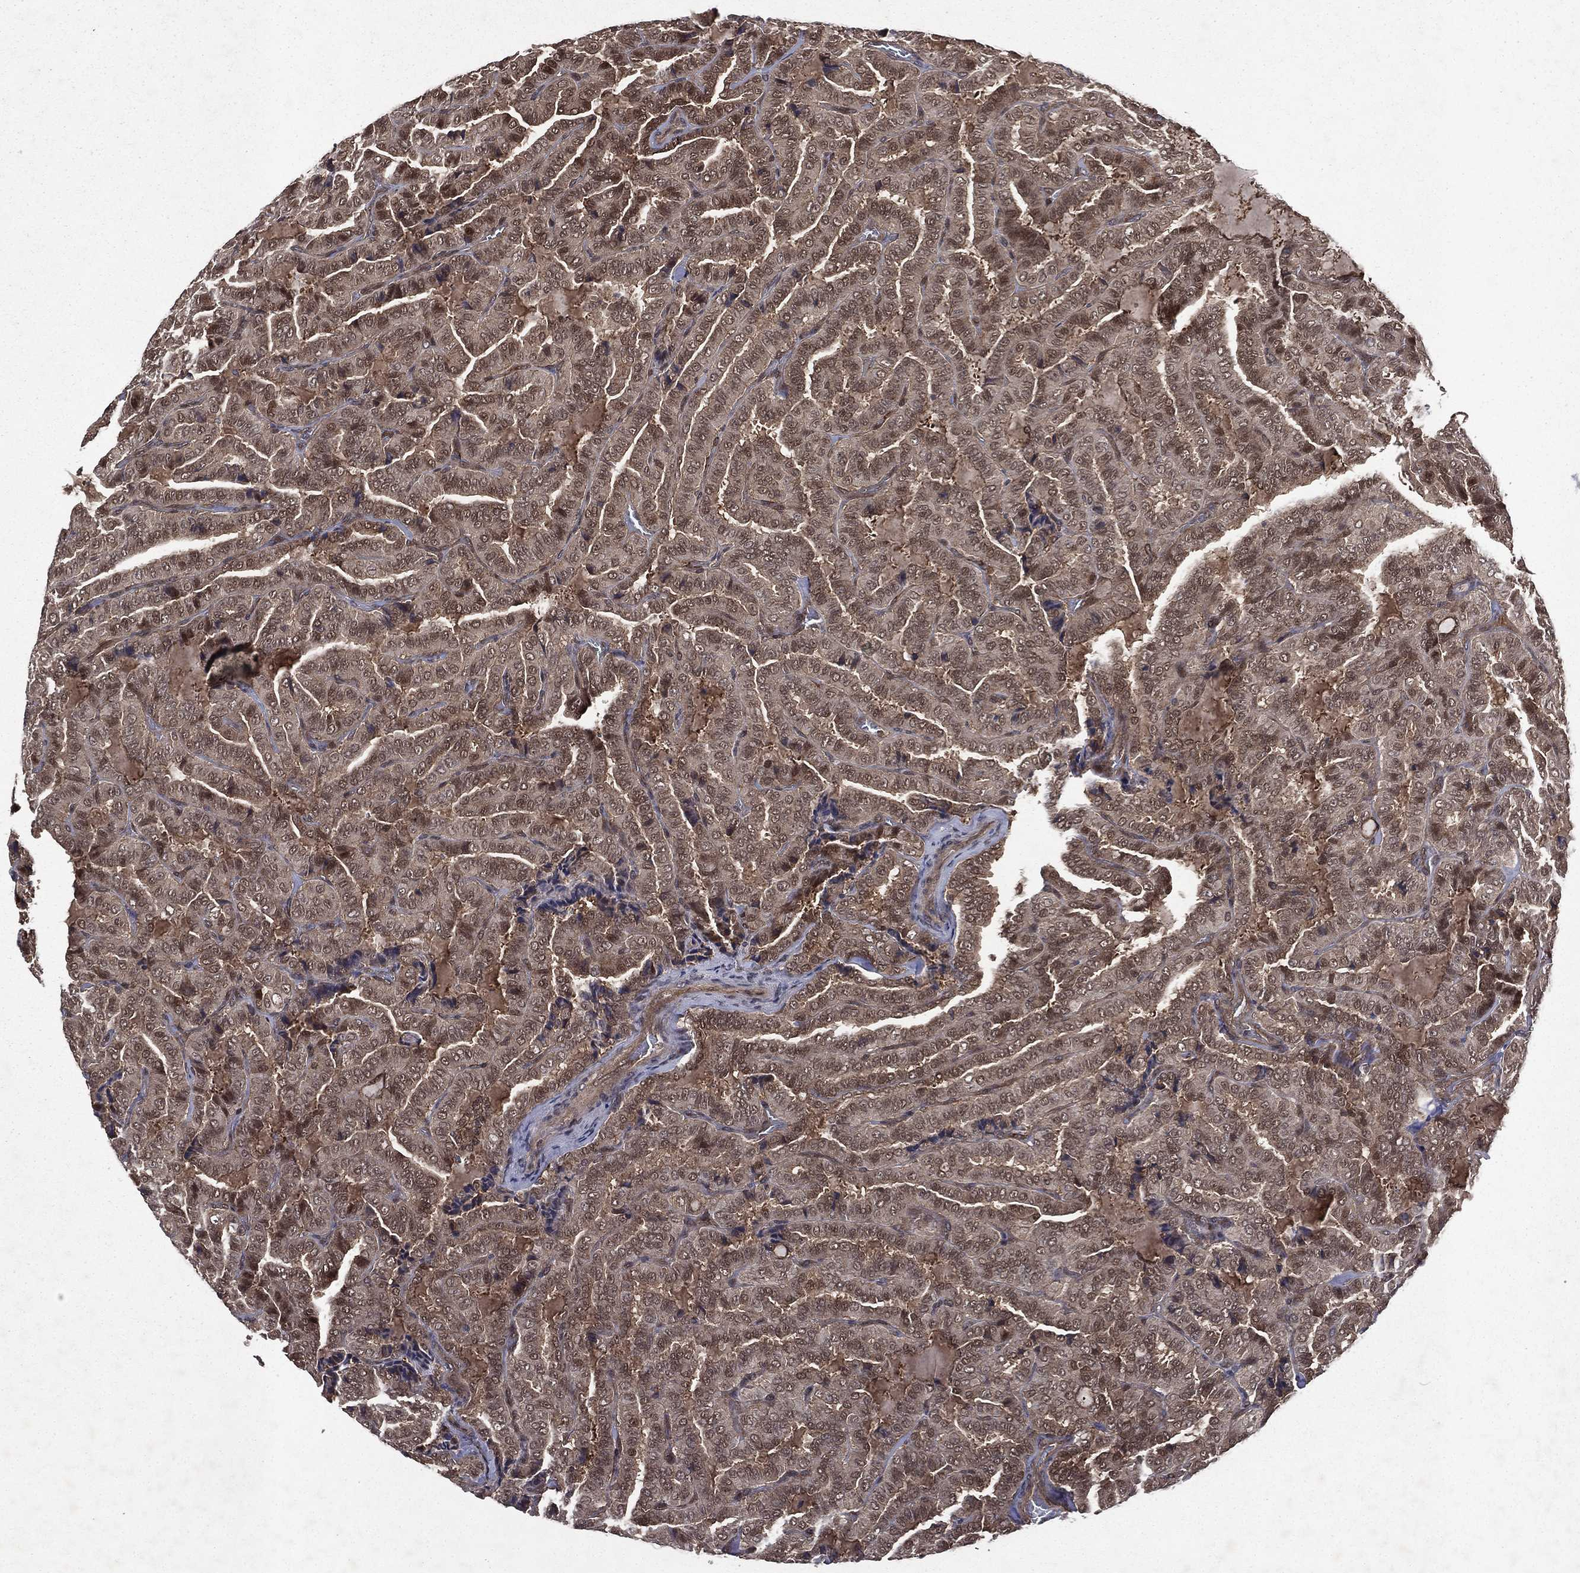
{"staining": {"intensity": "weak", "quantity": "25%-75%", "location": "cytoplasmic/membranous,nuclear"}, "tissue": "thyroid cancer", "cell_type": "Tumor cells", "image_type": "cancer", "snomed": [{"axis": "morphology", "description": "Papillary adenocarcinoma, NOS"}, {"axis": "topography", "description": "Thyroid gland"}], "caption": "Thyroid cancer stained with DAB (3,3'-diaminobenzidine) IHC demonstrates low levels of weak cytoplasmic/membranous and nuclear expression in approximately 25%-75% of tumor cells.", "gene": "FGD1", "patient": {"sex": "female", "age": 39}}